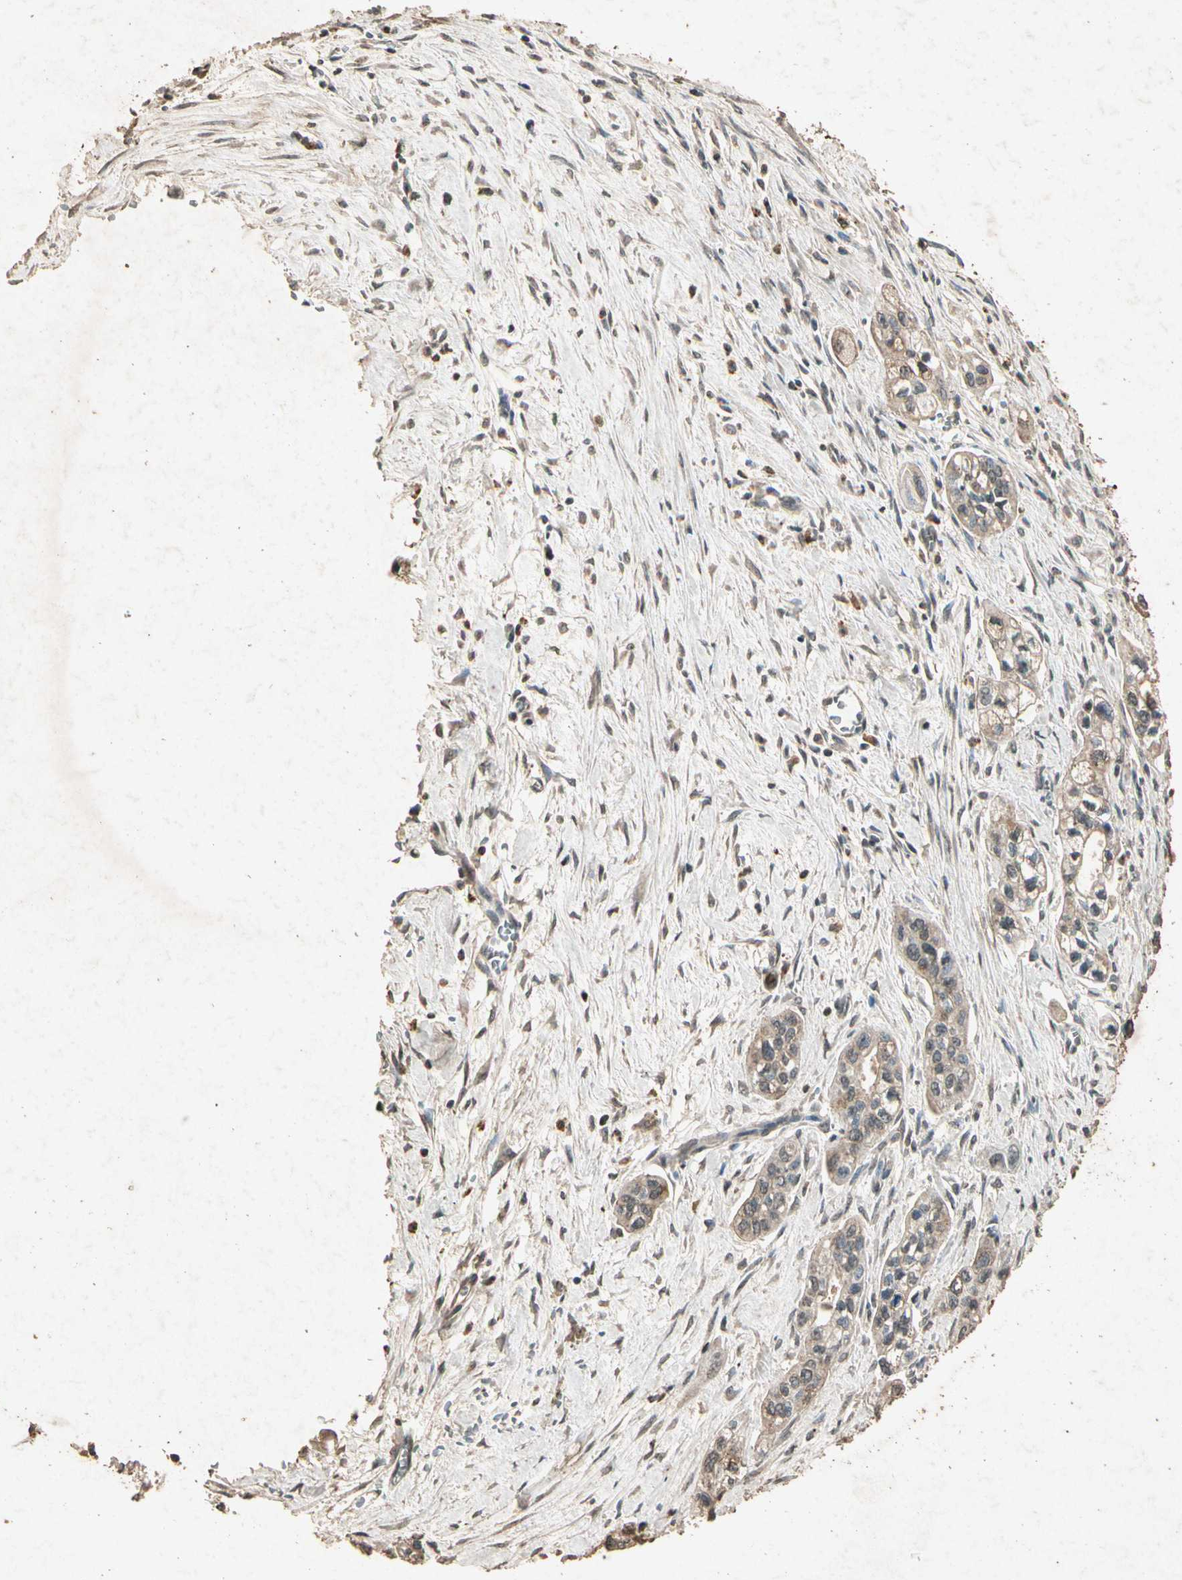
{"staining": {"intensity": "weak", "quantity": "25%-75%", "location": "cytoplasmic/membranous"}, "tissue": "pancreatic cancer", "cell_type": "Tumor cells", "image_type": "cancer", "snomed": [{"axis": "morphology", "description": "Adenocarcinoma, NOS"}, {"axis": "topography", "description": "Pancreas"}], "caption": "This is a photomicrograph of IHC staining of pancreatic adenocarcinoma, which shows weak staining in the cytoplasmic/membranous of tumor cells.", "gene": "GC", "patient": {"sex": "male", "age": 74}}